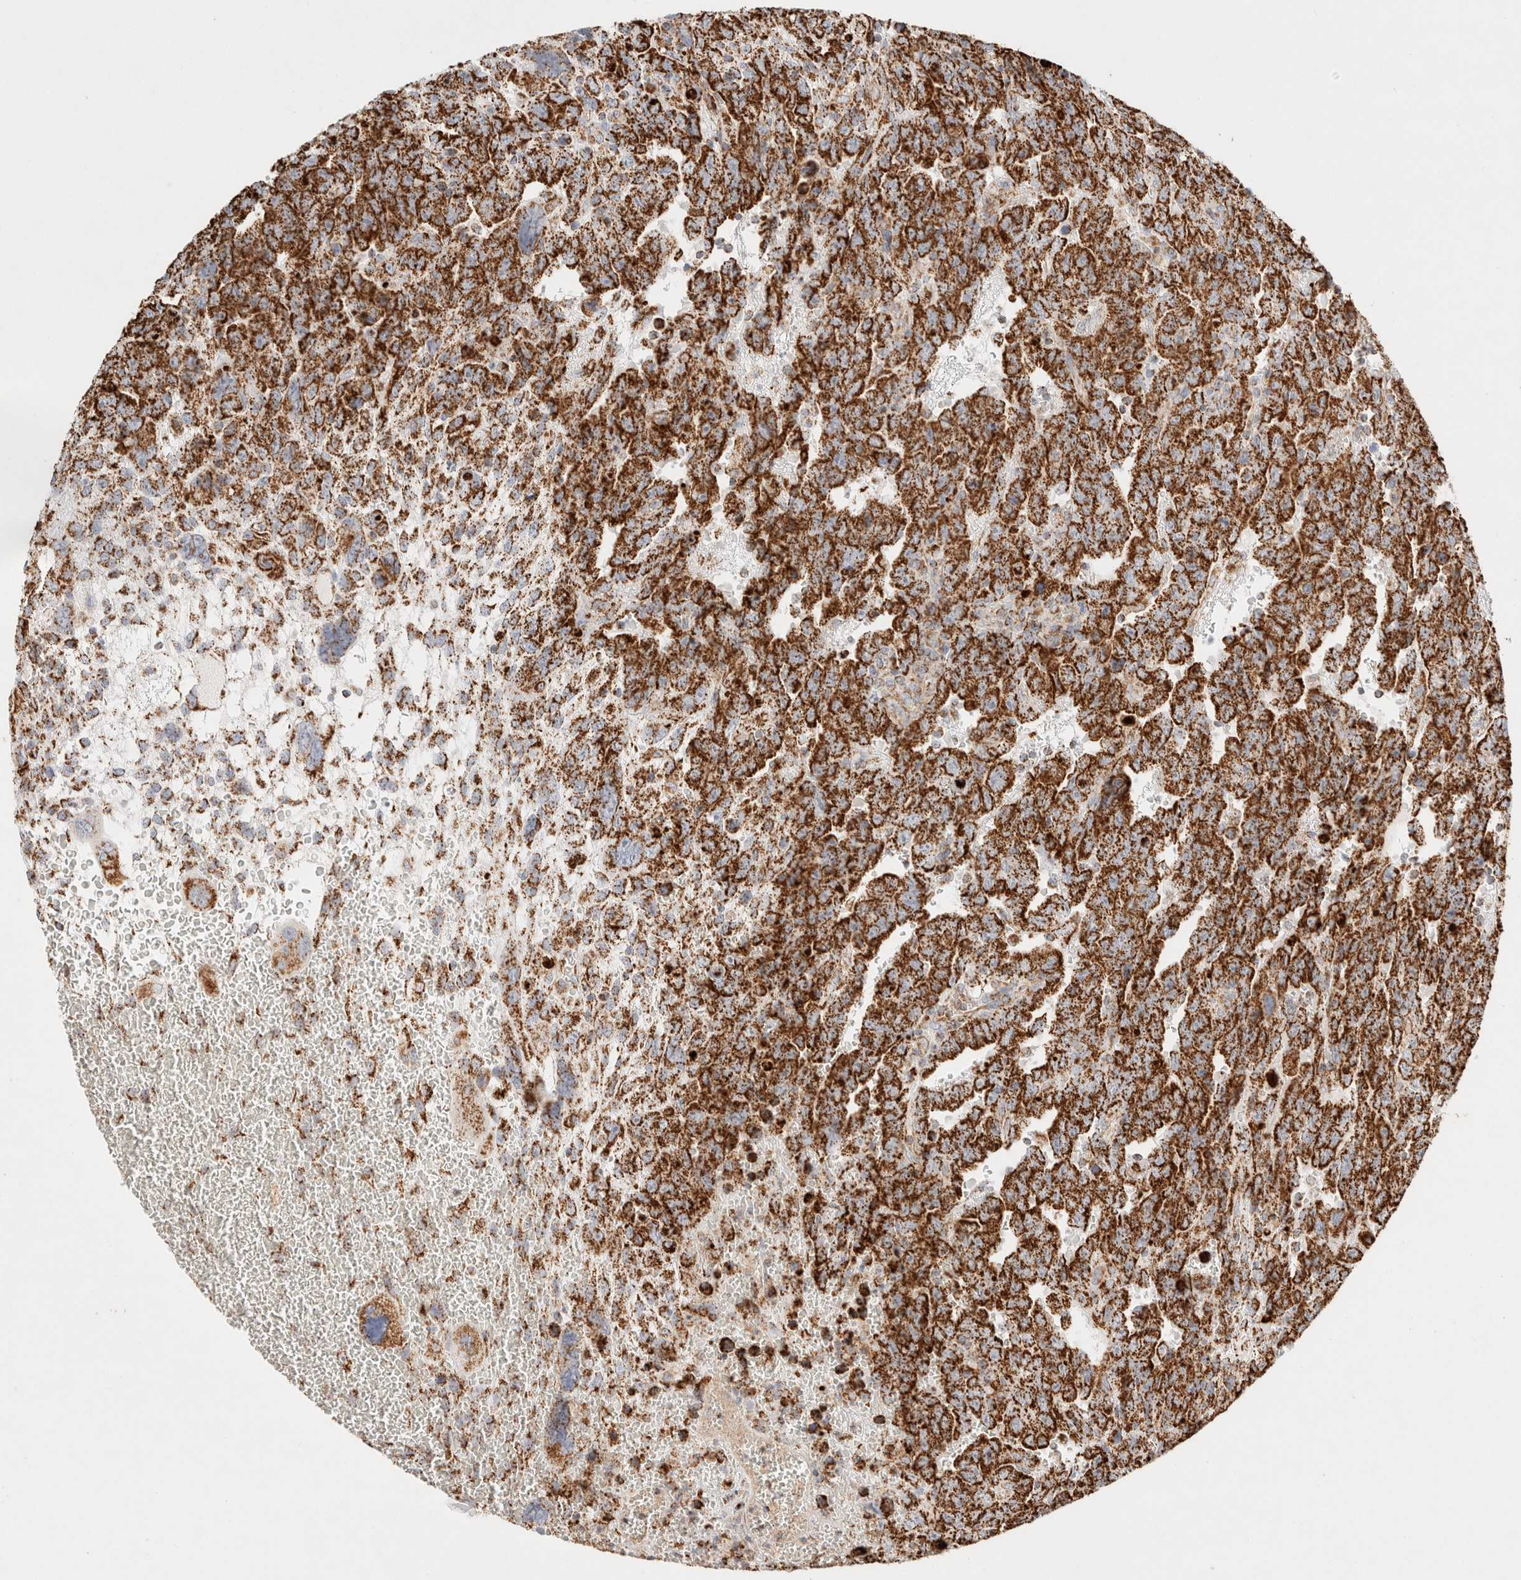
{"staining": {"intensity": "strong", "quantity": ">75%", "location": "cytoplasmic/membranous"}, "tissue": "testis cancer", "cell_type": "Tumor cells", "image_type": "cancer", "snomed": [{"axis": "morphology", "description": "Carcinoma, Embryonal, NOS"}, {"axis": "topography", "description": "Testis"}], "caption": "Immunohistochemistry (IHC) image of testis cancer stained for a protein (brown), which shows high levels of strong cytoplasmic/membranous positivity in about >75% of tumor cells.", "gene": "PHB2", "patient": {"sex": "male", "age": 28}}